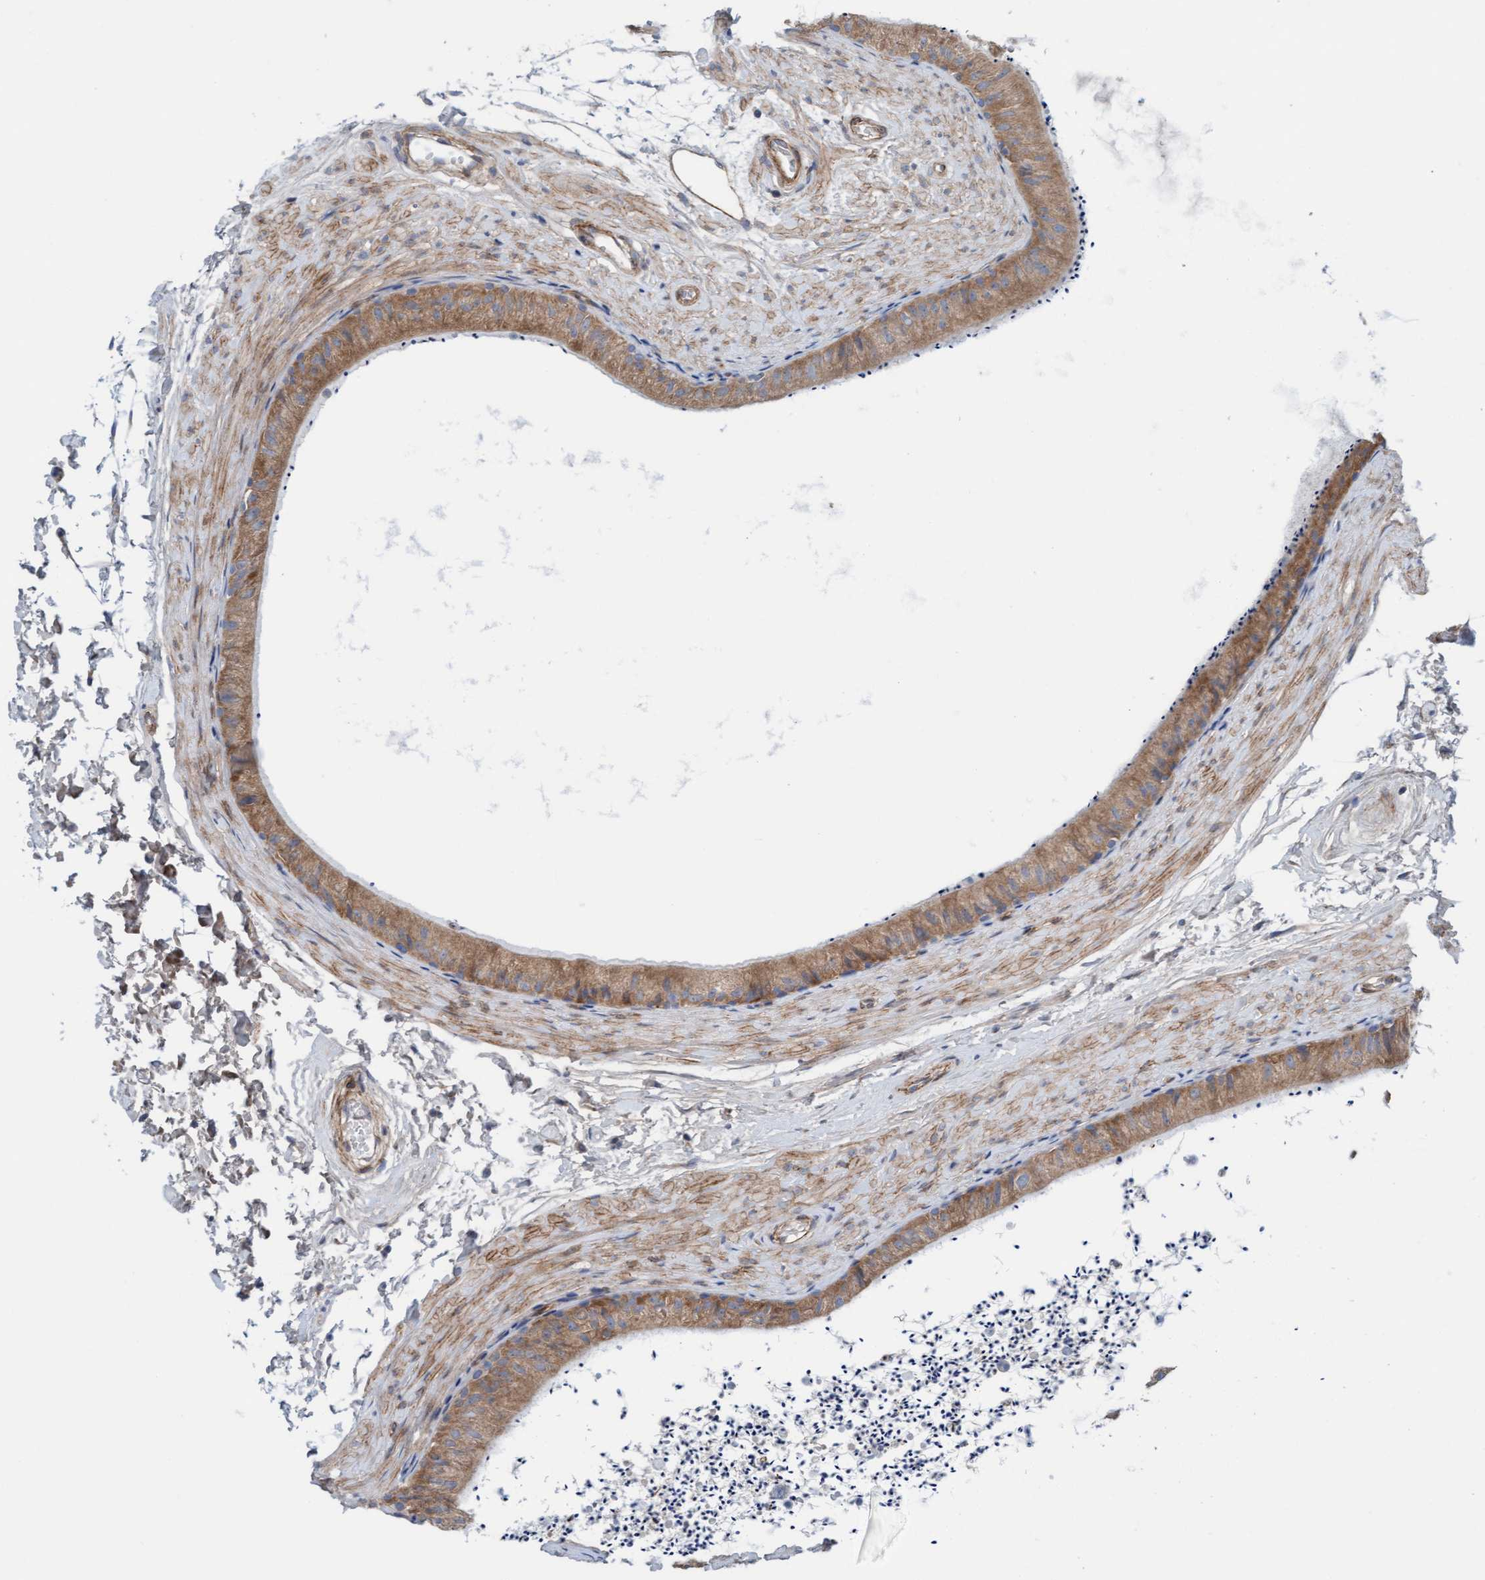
{"staining": {"intensity": "moderate", "quantity": ">75%", "location": "cytoplasmic/membranous"}, "tissue": "epididymis", "cell_type": "Glandular cells", "image_type": "normal", "snomed": [{"axis": "morphology", "description": "Normal tissue, NOS"}, {"axis": "topography", "description": "Epididymis"}], "caption": "Immunohistochemistry photomicrograph of benign epididymis: epididymis stained using IHC displays medium levels of moderate protein expression localized specifically in the cytoplasmic/membranous of glandular cells, appearing as a cytoplasmic/membranous brown color.", "gene": "CDK5RAP3", "patient": {"sex": "male", "age": 56}}